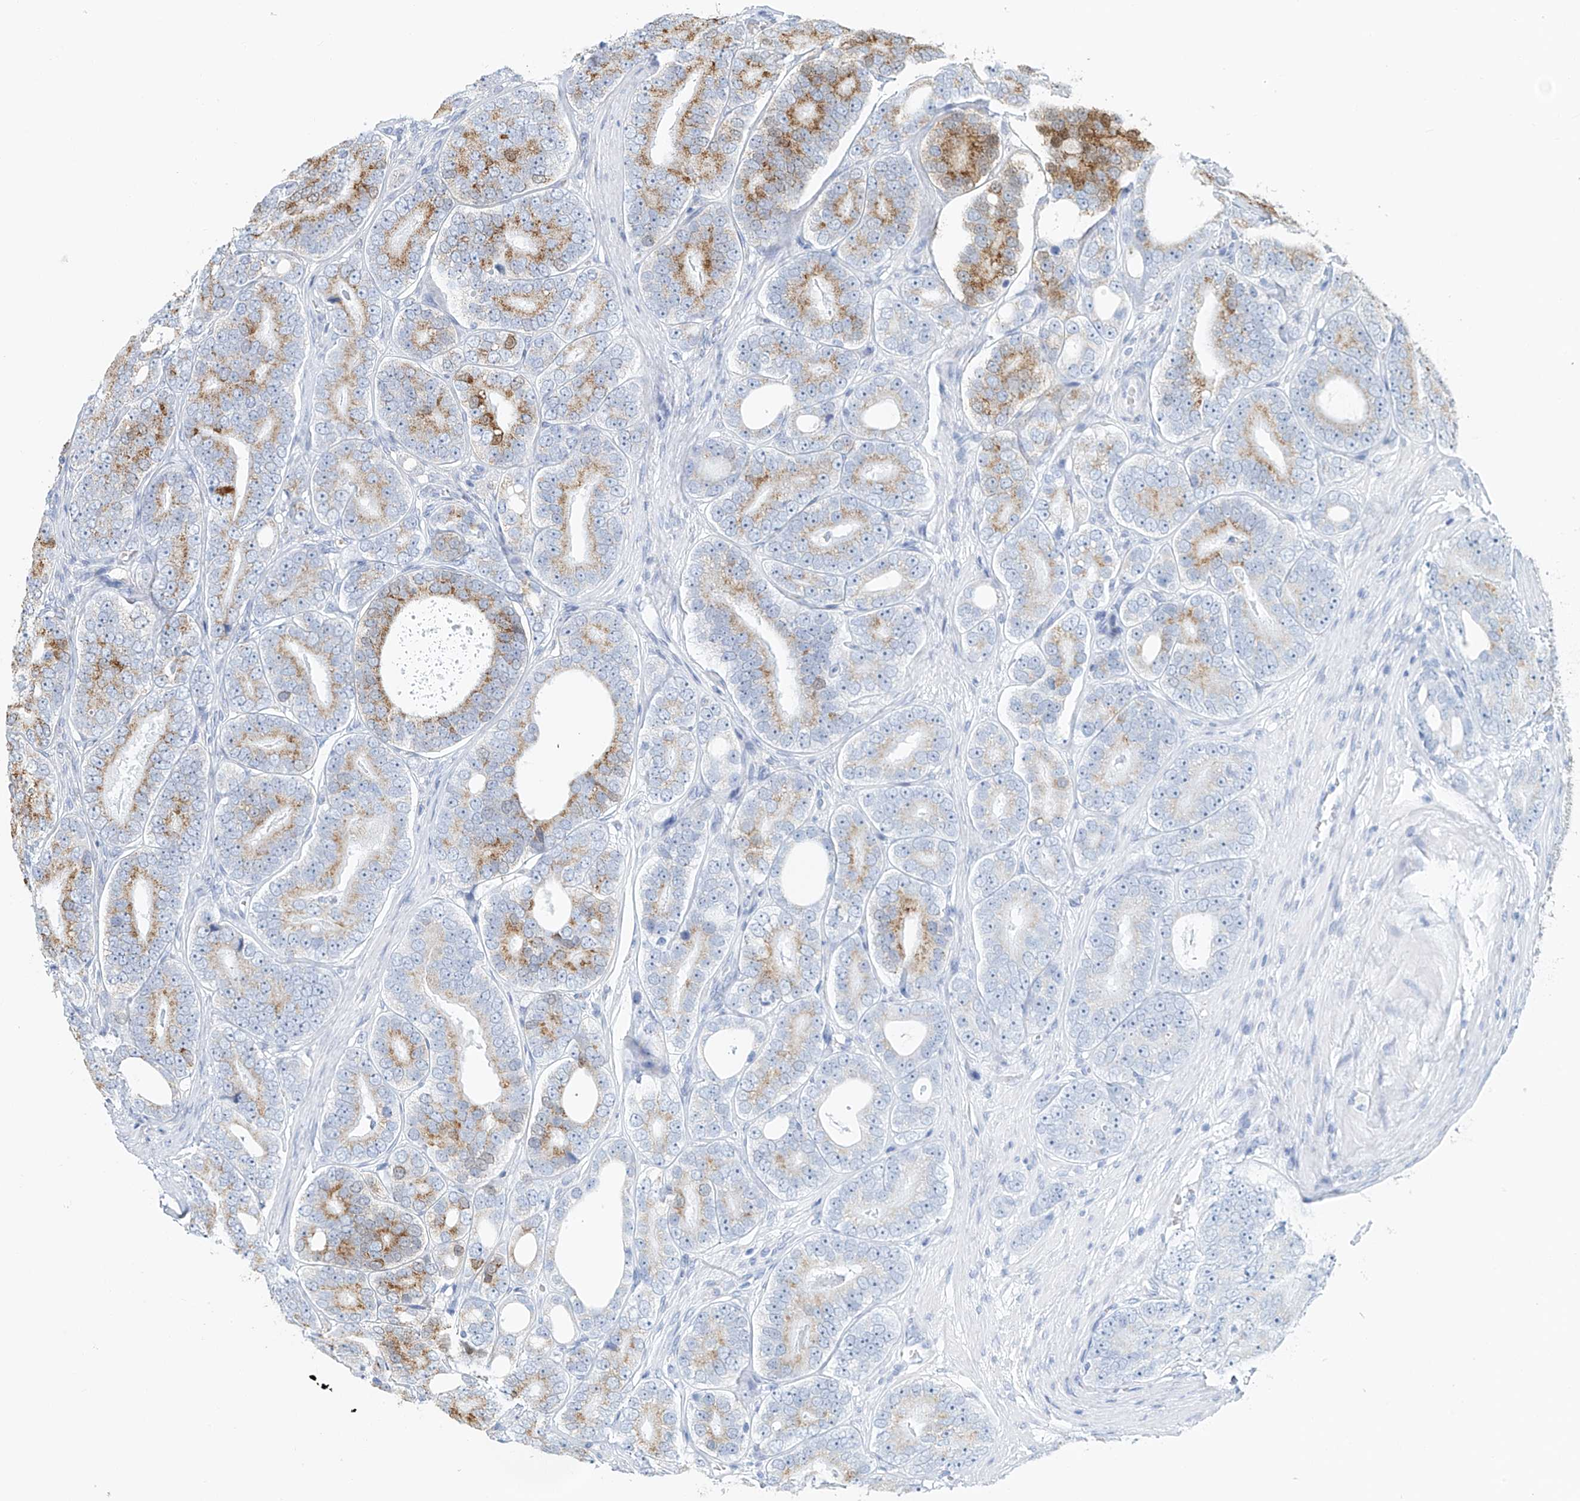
{"staining": {"intensity": "strong", "quantity": "25%-75%", "location": "cytoplasmic/membranous"}, "tissue": "prostate cancer", "cell_type": "Tumor cells", "image_type": "cancer", "snomed": [{"axis": "morphology", "description": "Adenocarcinoma, High grade"}, {"axis": "topography", "description": "Prostate"}], "caption": "An immunohistochemistry photomicrograph of tumor tissue is shown. Protein staining in brown labels strong cytoplasmic/membranous positivity in prostate high-grade adenocarcinoma within tumor cells.", "gene": "PTPRA", "patient": {"sex": "male", "age": 56}}